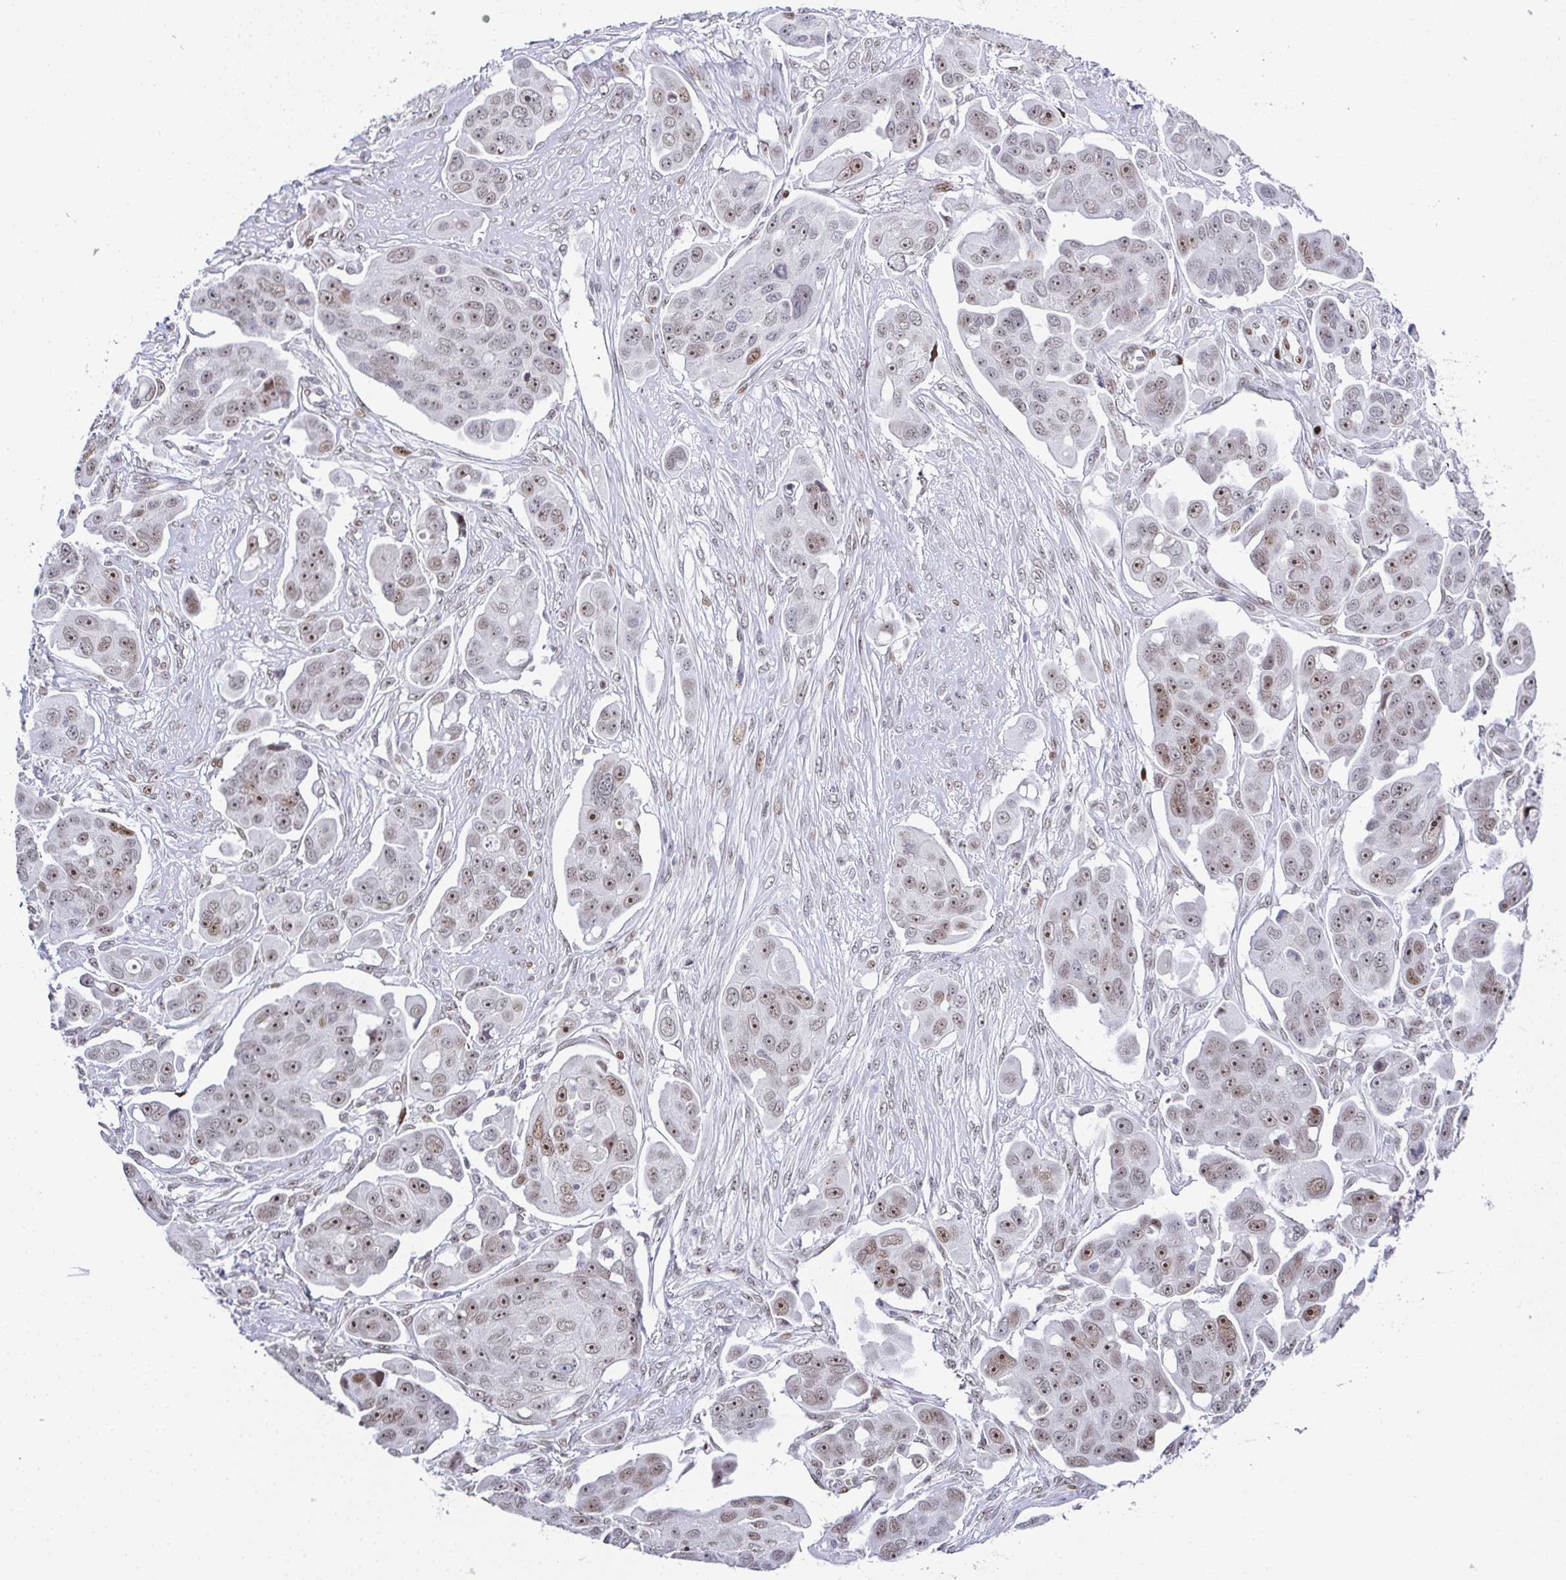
{"staining": {"intensity": "moderate", "quantity": "25%-75%", "location": "nuclear"}, "tissue": "ovarian cancer", "cell_type": "Tumor cells", "image_type": "cancer", "snomed": [{"axis": "morphology", "description": "Carcinoma, endometroid"}, {"axis": "topography", "description": "Ovary"}], "caption": "This is an image of IHC staining of ovarian endometroid carcinoma, which shows moderate positivity in the nuclear of tumor cells.", "gene": "RB1", "patient": {"sex": "female", "age": 70}}